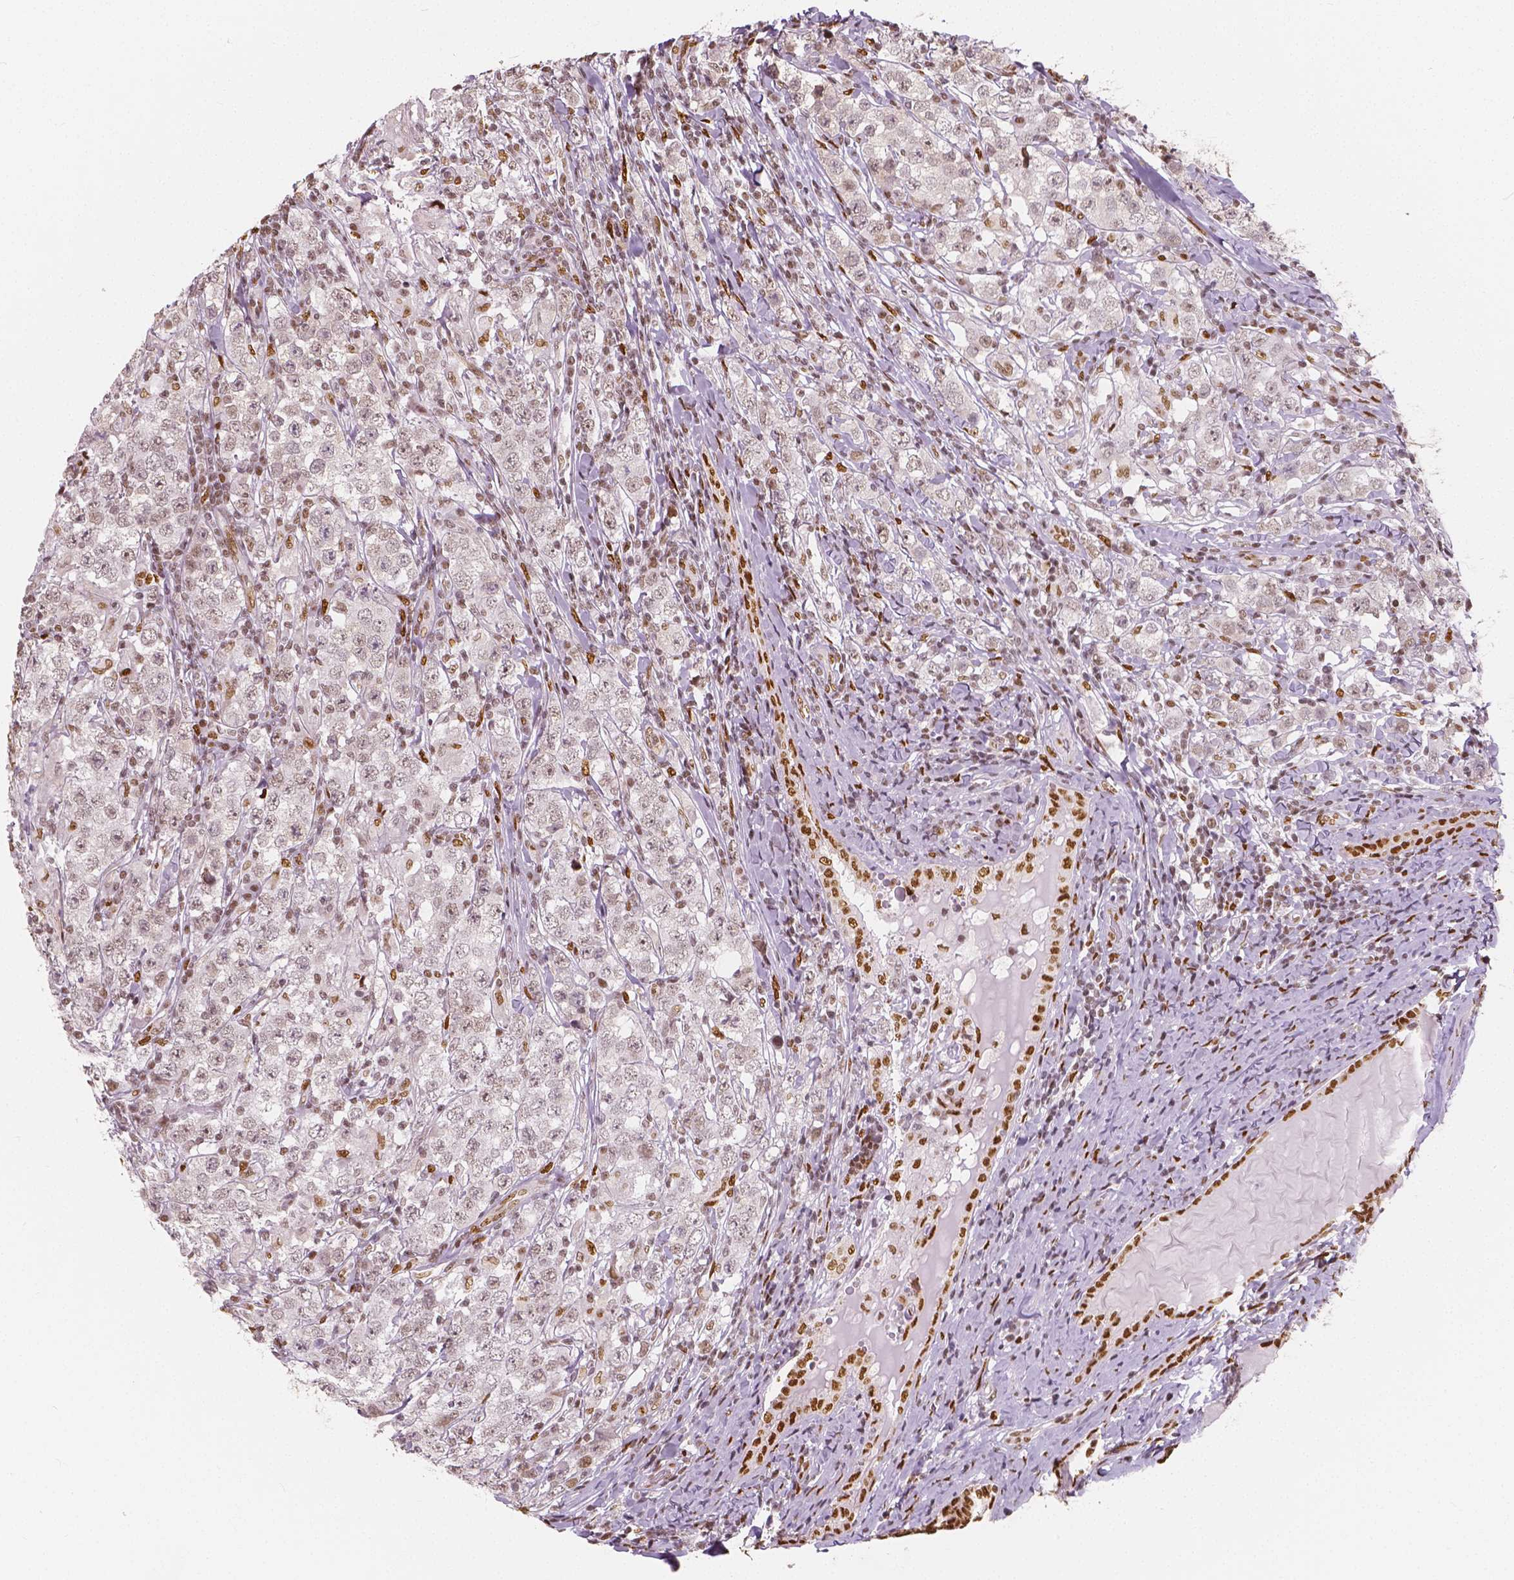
{"staining": {"intensity": "weak", "quantity": "<25%", "location": "nuclear"}, "tissue": "testis cancer", "cell_type": "Tumor cells", "image_type": "cancer", "snomed": [{"axis": "morphology", "description": "Seminoma, NOS"}, {"axis": "morphology", "description": "Carcinoma, Embryonal, NOS"}, {"axis": "topography", "description": "Testis"}], "caption": "An image of human testis cancer (embryonal carcinoma) is negative for staining in tumor cells.", "gene": "NUCKS1", "patient": {"sex": "male", "age": 41}}